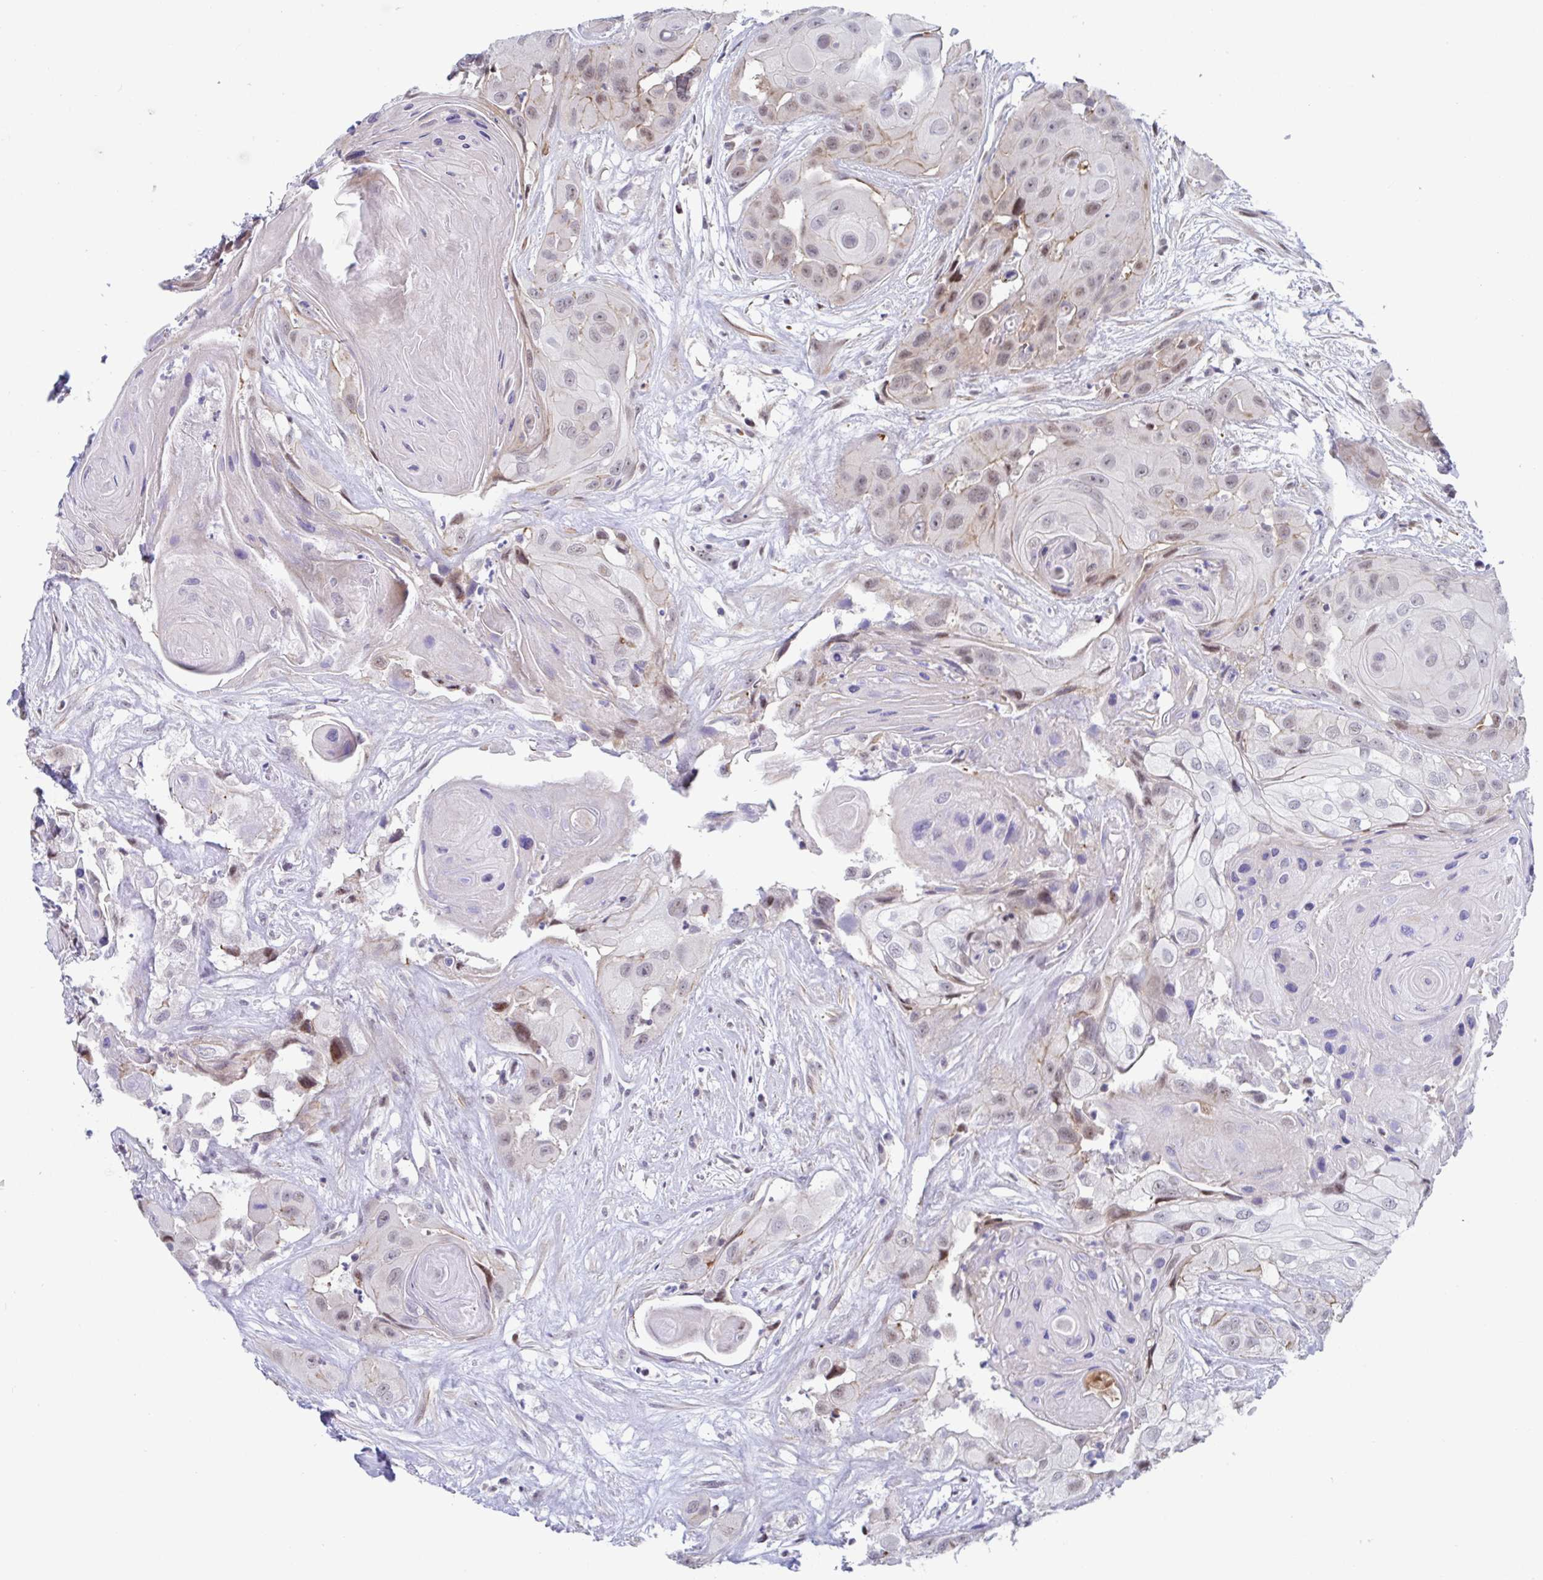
{"staining": {"intensity": "weak", "quantity": "<25%", "location": "nuclear"}, "tissue": "head and neck cancer", "cell_type": "Tumor cells", "image_type": "cancer", "snomed": [{"axis": "morphology", "description": "Squamous cell carcinoma, NOS"}, {"axis": "topography", "description": "Head-Neck"}], "caption": "Immunohistochemical staining of head and neck cancer shows no significant staining in tumor cells. (DAB IHC with hematoxylin counter stain).", "gene": "WDR72", "patient": {"sex": "male", "age": 83}}